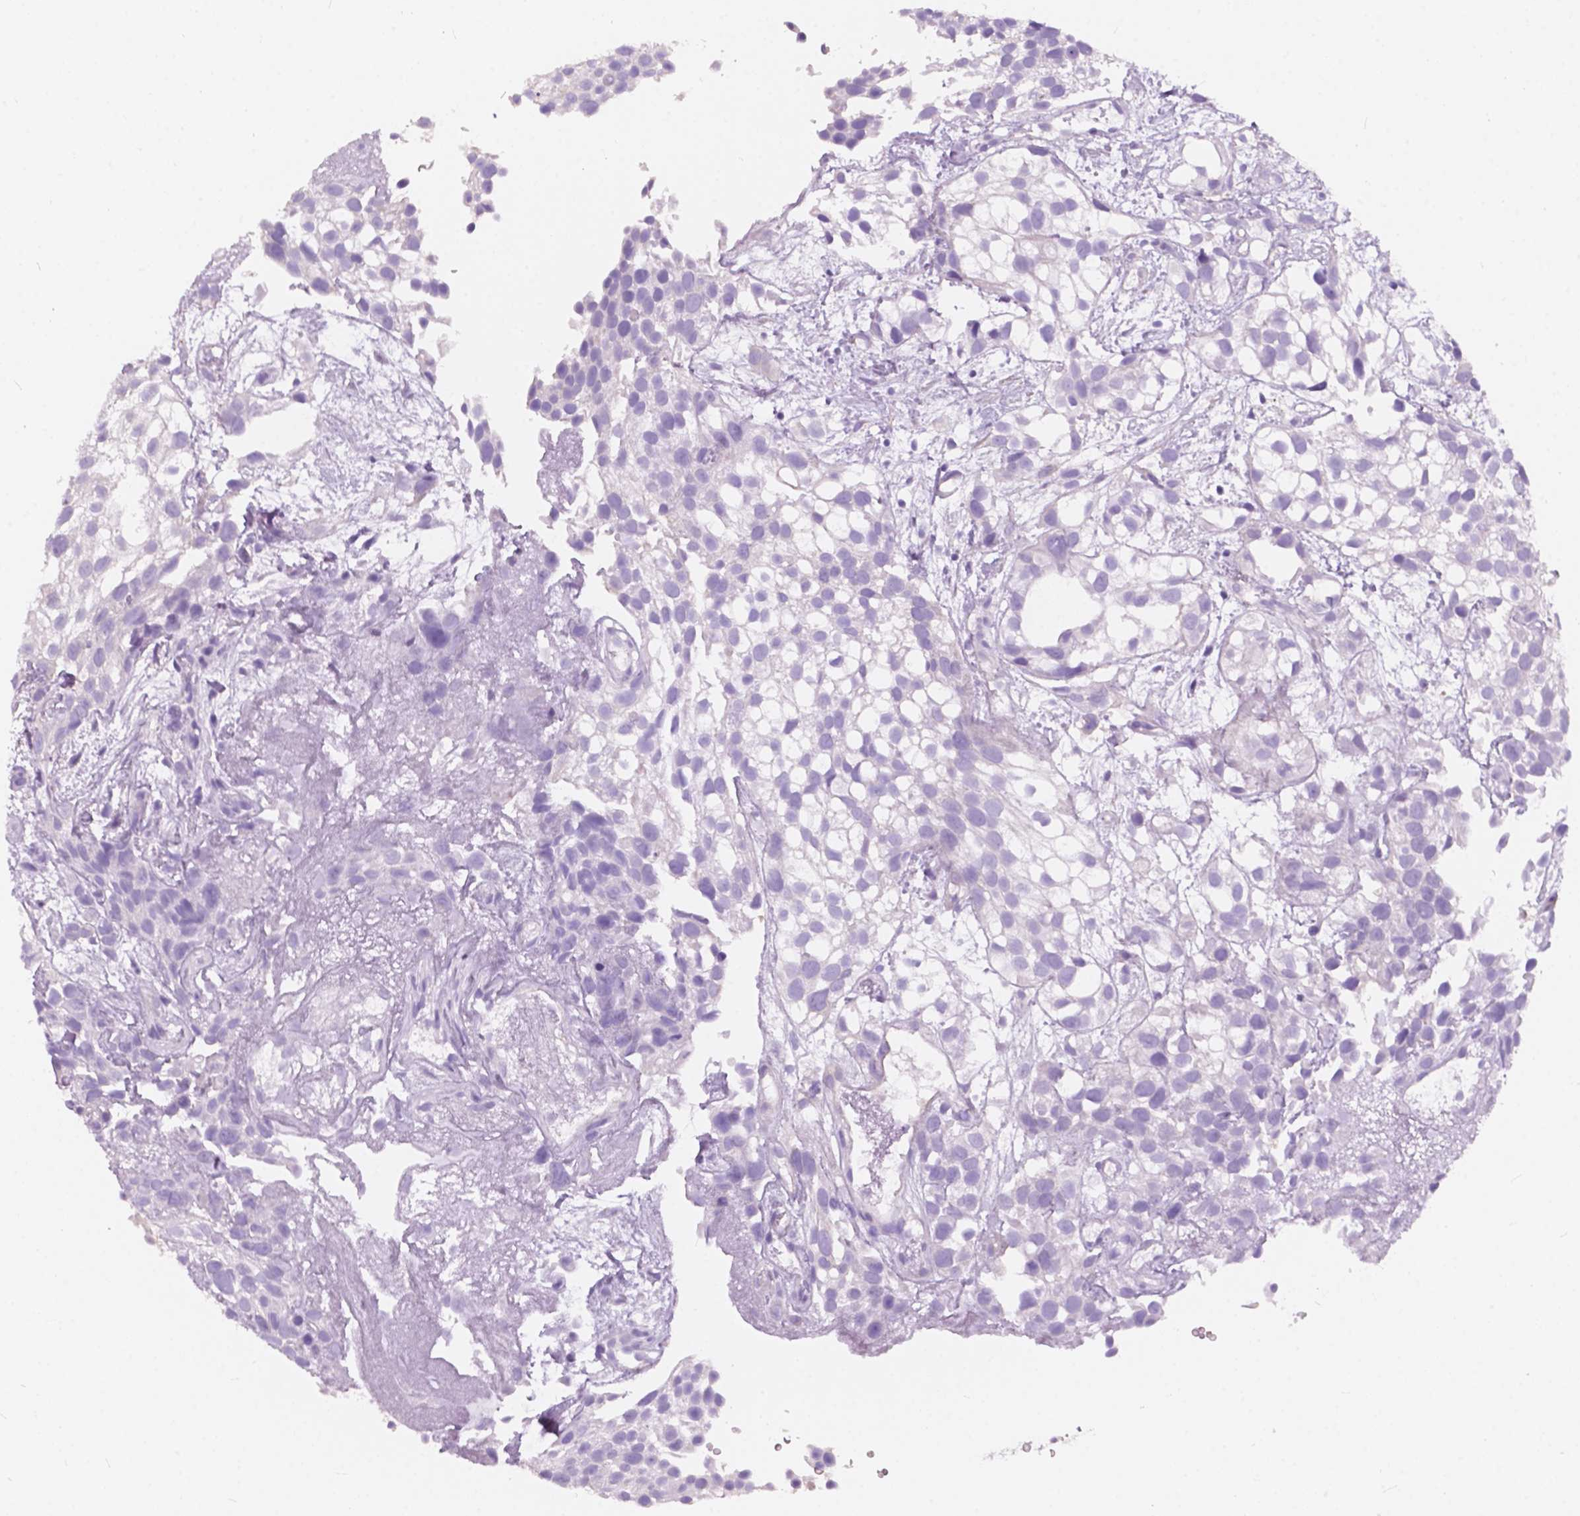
{"staining": {"intensity": "negative", "quantity": "none", "location": "none"}, "tissue": "urothelial cancer", "cell_type": "Tumor cells", "image_type": "cancer", "snomed": [{"axis": "morphology", "description": "Urothelial carcinoma, High grade"}, {"axis": "topography", "description": "Urinary bladder"}], "caption": "Immunohistochemical staining of human urothelial cancer shows no significant expression in tumor cells.", "gene": "FXYD2", "patient": {"sex": "male", "age": 56}}